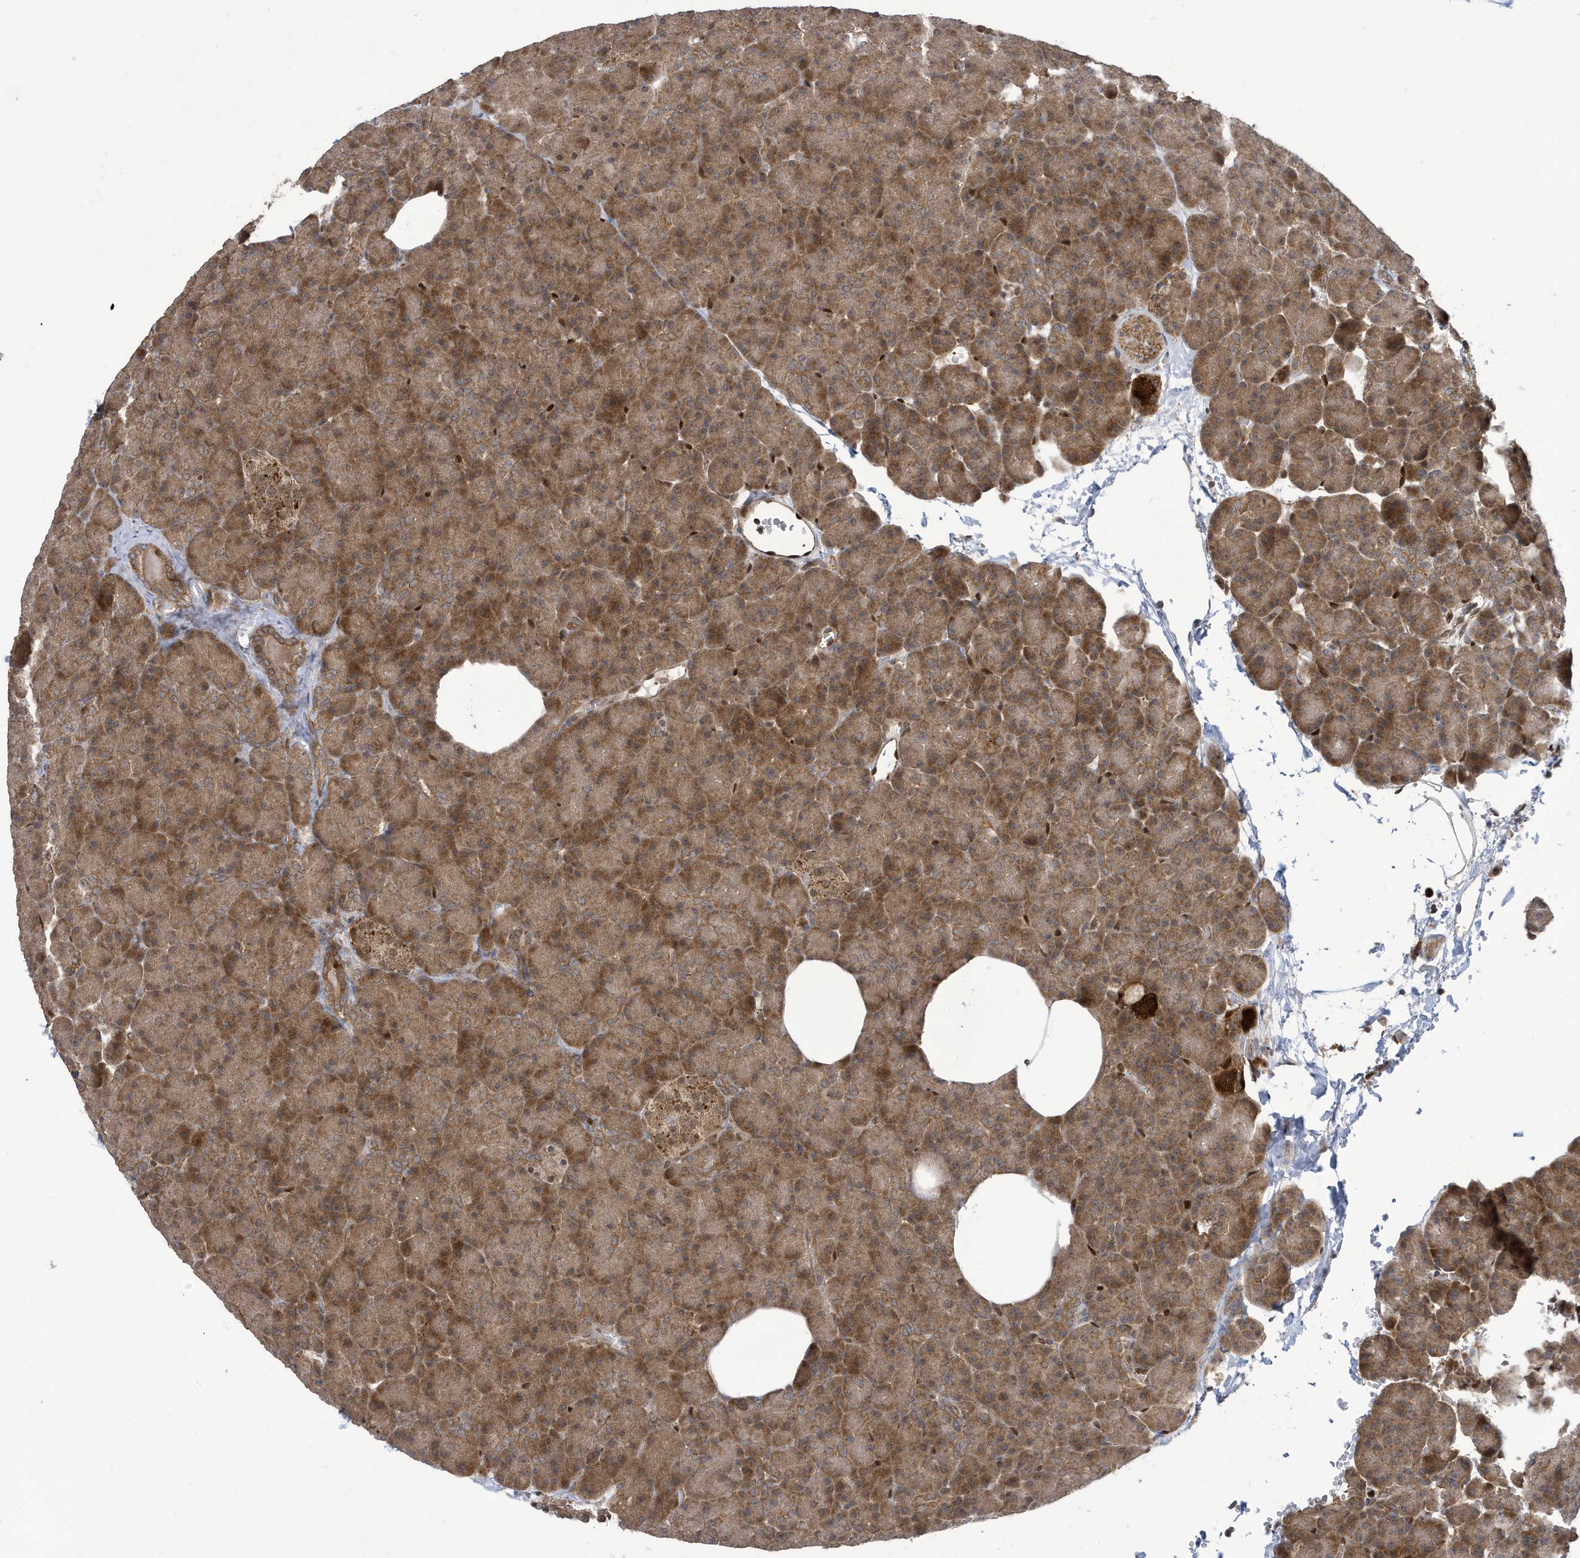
{"staining": {"intensity": "moderate", "quantity": ">75%", "location": "cytoplasmic/membranous"}, "tissue": "pancreas", "cell_type": "Exocrine glandular cells", "image_type": "normal", "snomed": [{"axis": "morphology", "description": "Normal tissue, NOS"}, {"axis": "morphology", "description": "Carcinoid, malignant, NOS"}, {"axis": "topography", "description": "Pancreas"}], "caption": "Normal pancreas exhibits moderate cytoplasmic/membranous staining in about >75% of exocrine glandular cells, visualized by immunohistochemistry. (Brightfield microscopy of DAB IHC at high magnification).", "gene": "NCOA7", "patient": {"sex": "female", "age": 35}}